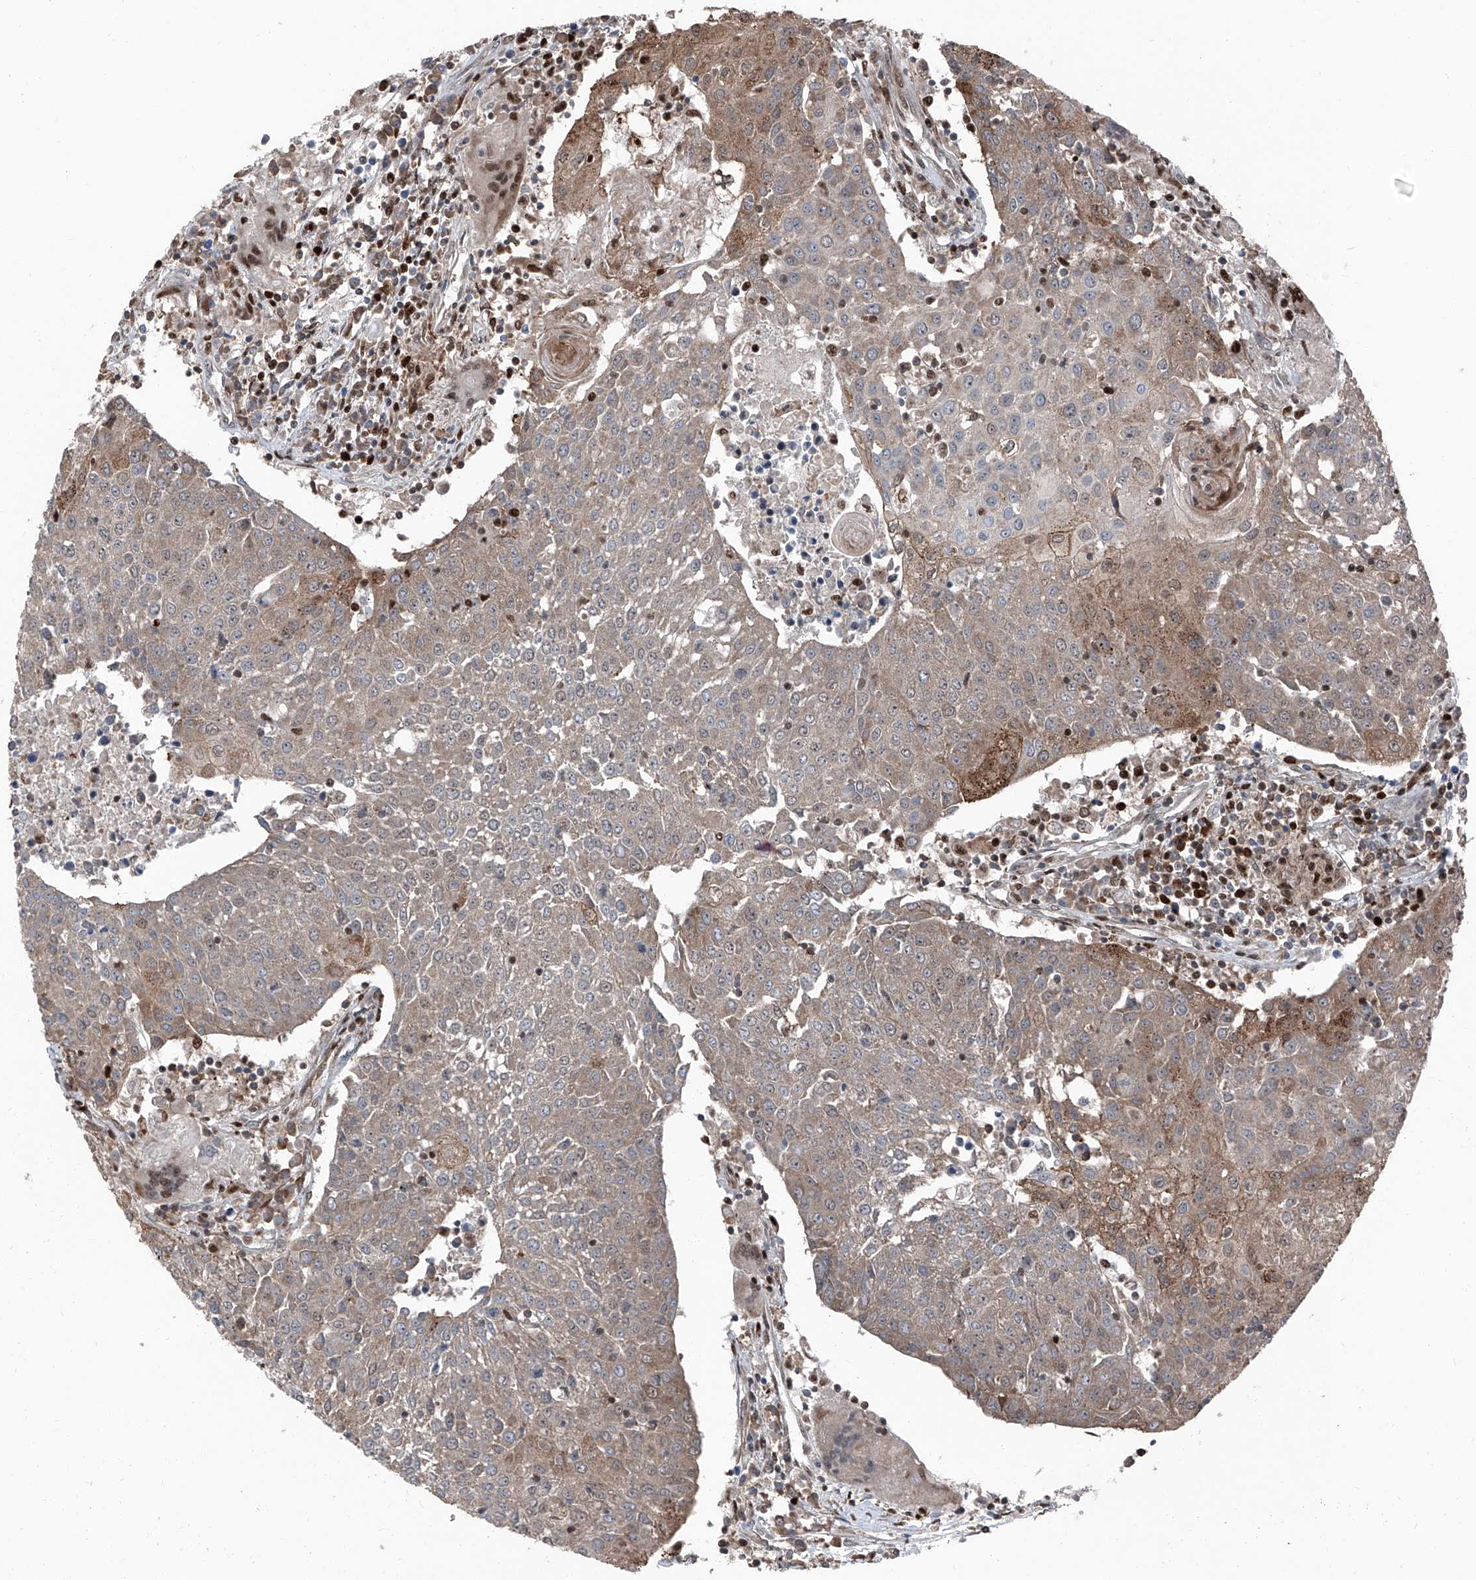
{"staining": {"intensity": "moderate", "quantity": "25%-75%", "location": "cytoplasmic/membranous"}, "tissue": "urothelial cancer", "cell_type": "Tumor cells", "image_type": "cancer", "snomed": [{"axis": "morphology", "description": "Urothelial carcinoma, High grade"}, {"axis": "topography", "description": "Urinary bladder"}], "caption": "Urothelial cancer stained with a protein marker exhibits moderate staining in tumor cells.", "gene": "FKBP5", "patient": {"sex": "female", "age": 85}}